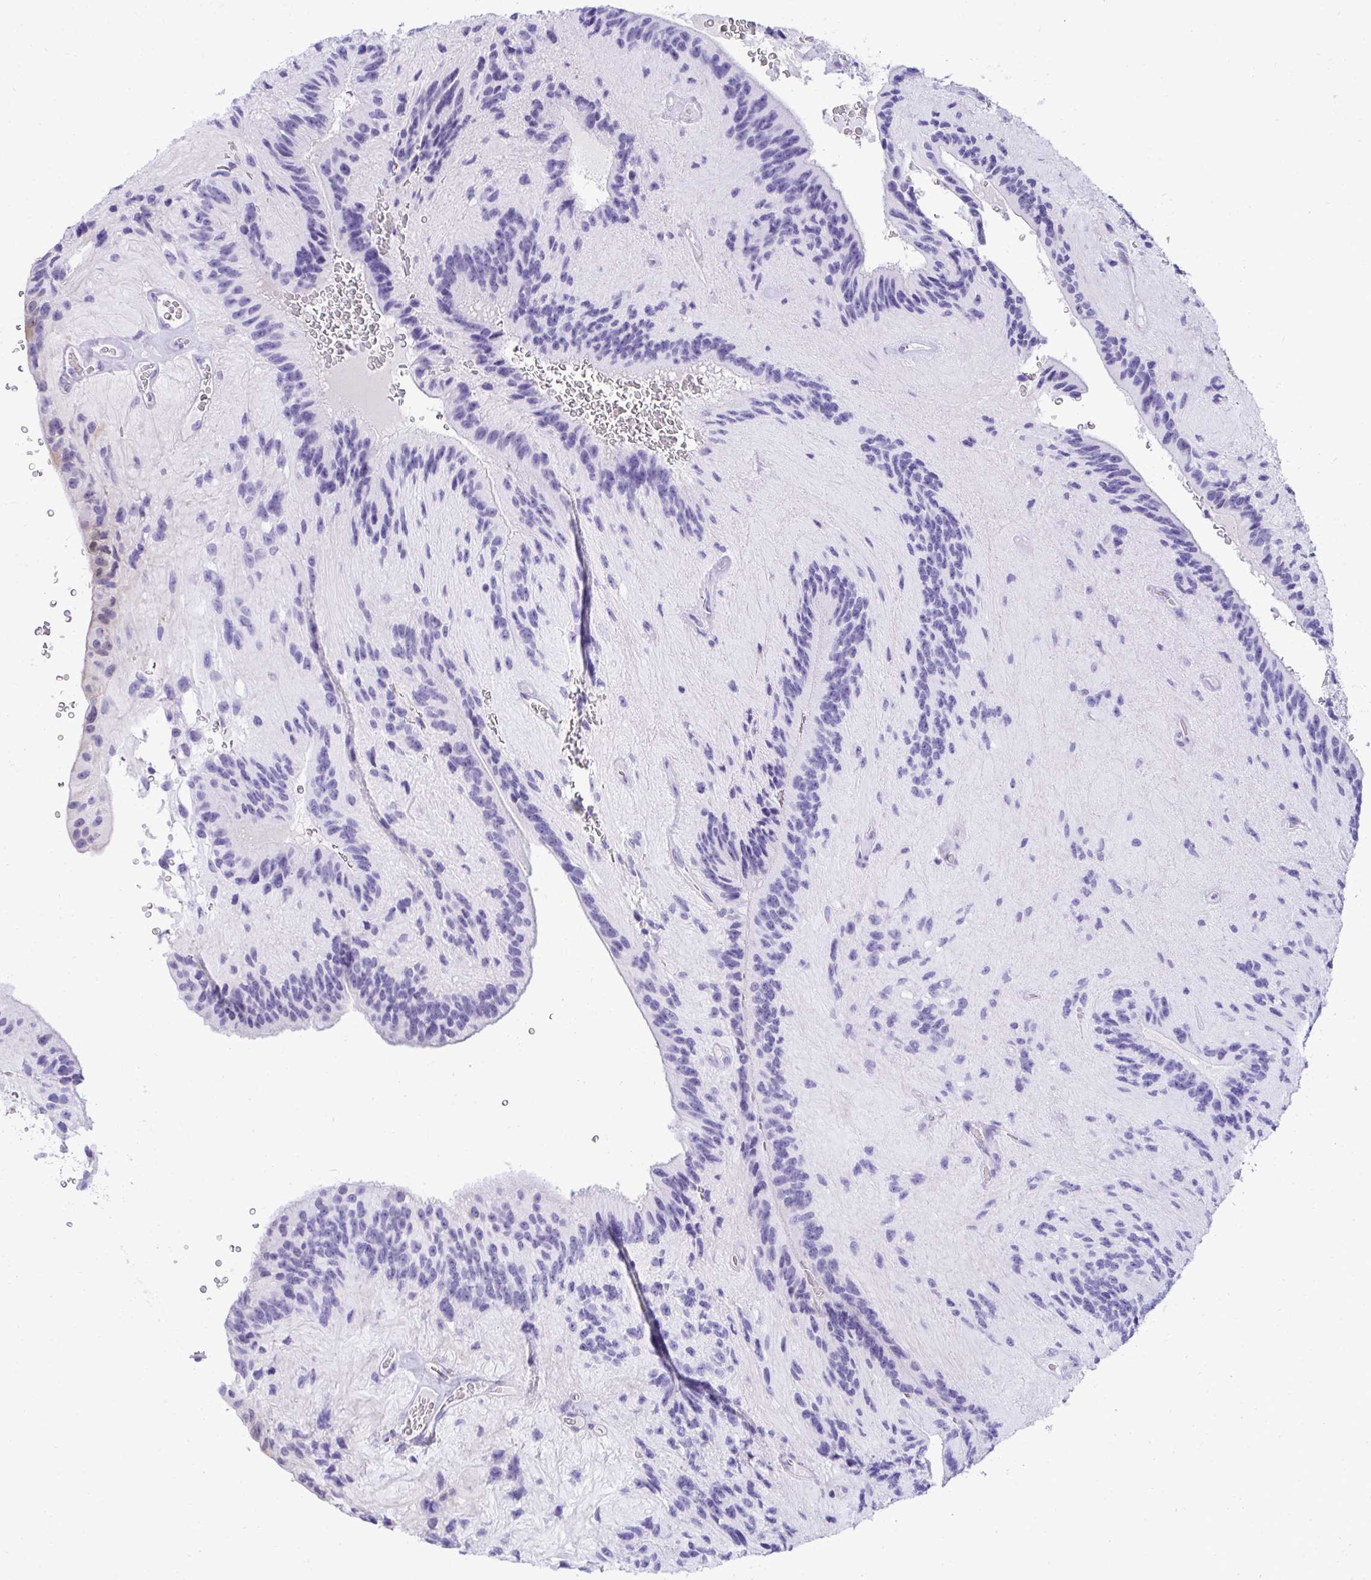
{"staining": {"intensity": "negative", "quantity": "none", "location": "none"}, "tissue": "glioma", "cell_type": "Tumor cells", "image_type": "cancer", "snomed": [{"axis": "morphology", "description": "Glioma, malignant, Low grade"}, {"axis": "topography", "description": "Brain"}], "caption": "Immunohistochemistry (IHC) image of human malignant glioma (low-grade) stained for a protein (brown), which reveals no staining in tumor cells.", "gene": "PGM2L1", "patient": {"sex": "male", "age": 31}}